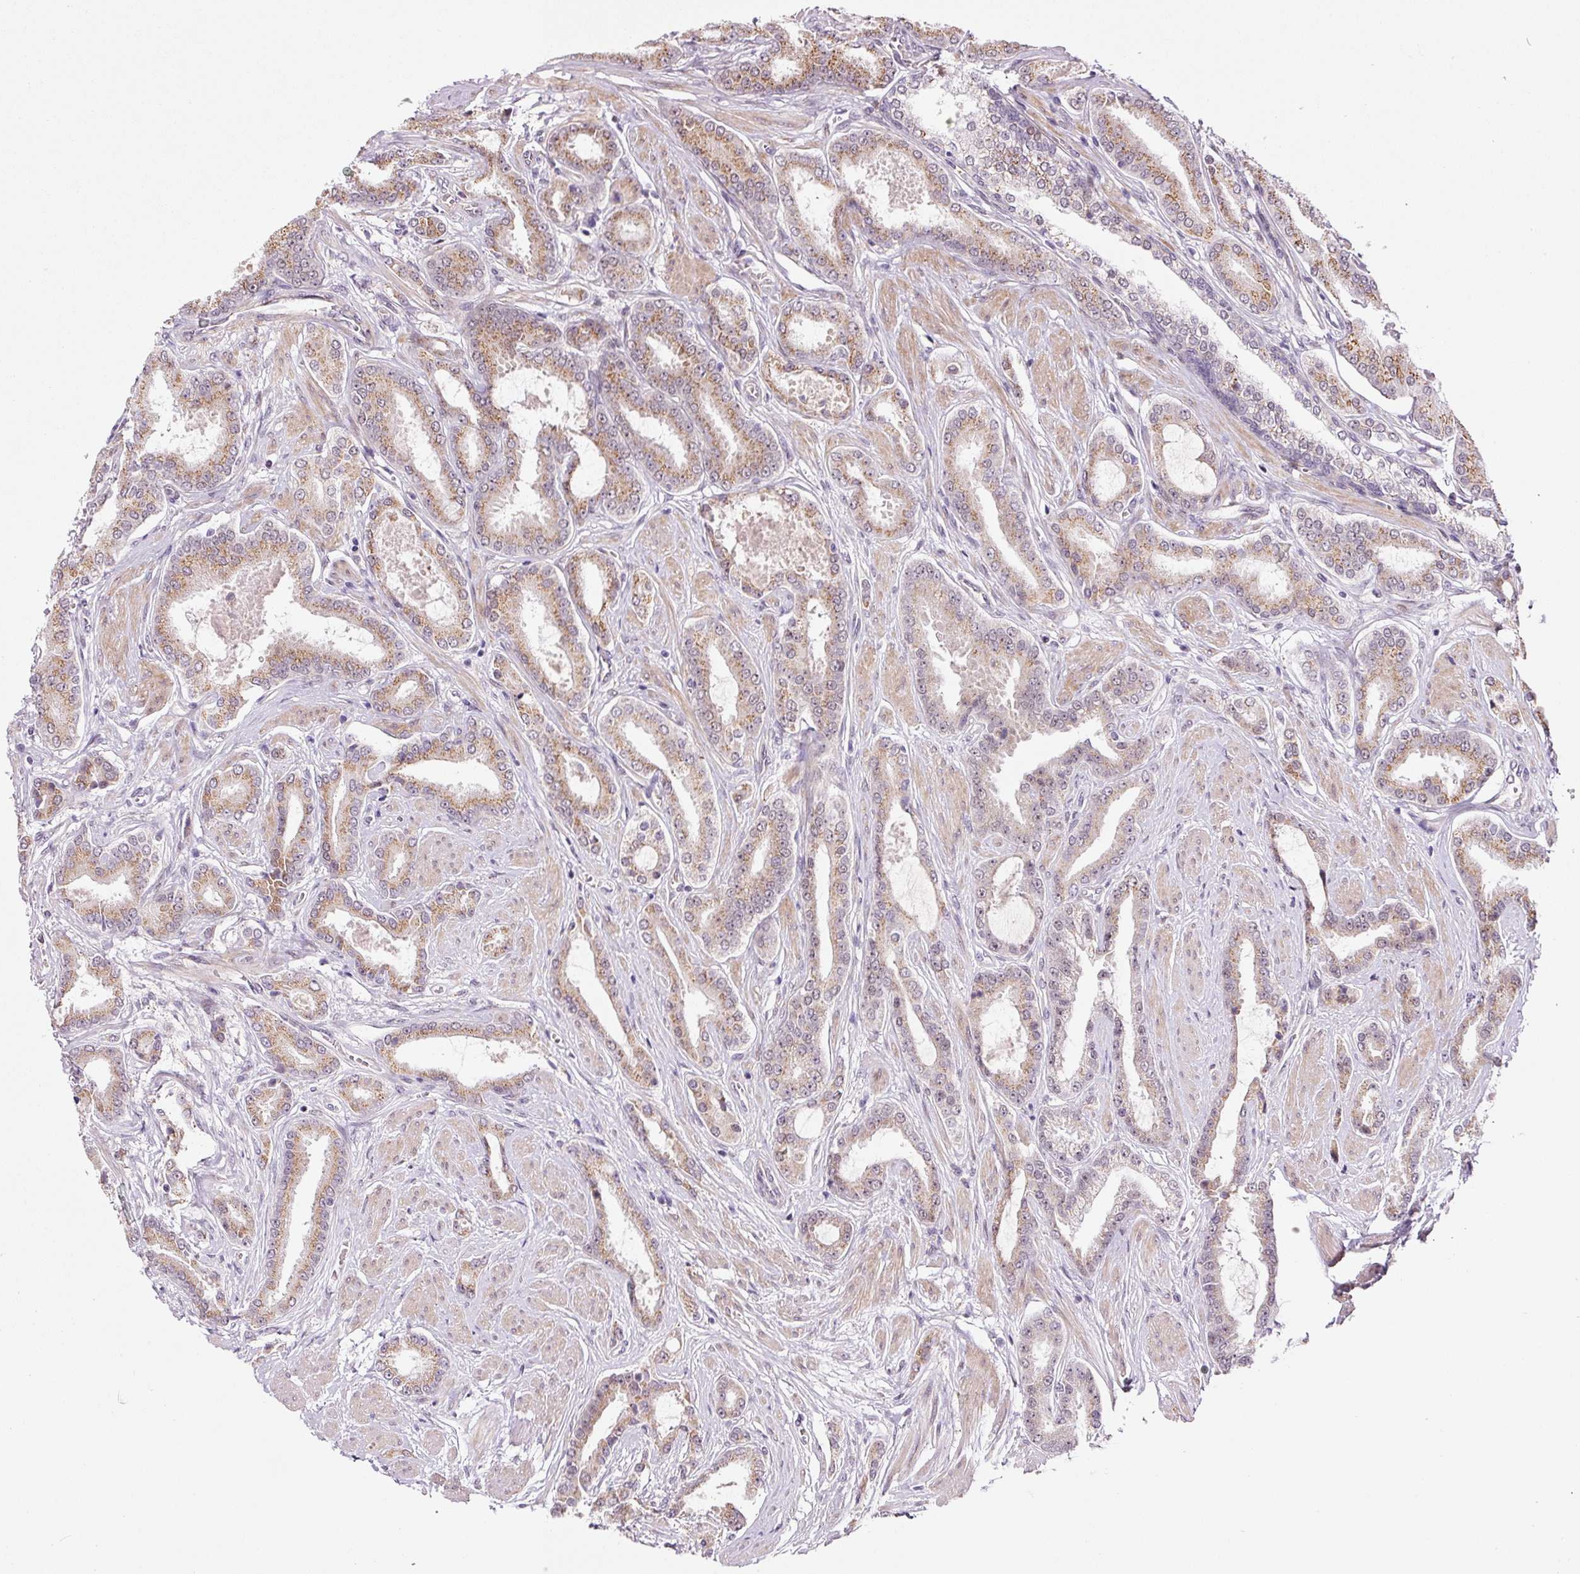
{"staining": {"intensity": "moderate", "quantity": ">75%", "location": "cytoplasmic/membranous"}, "tissue": "prostate cancer", "cell_type": "Tumor cells", "image_type": "cancer", "snomed": [{"axis": "morphology", "description": "Adenocarcinoma, Low grade"}, {"axis": "topography", "description": "Prostate"}], "caption": "Human prostate cancer stained with a protein marker demonstrates moderate staining in tumor cells.", "gene": "ANKRD20A1", "patient": {"sex": "male", "age": 42}}